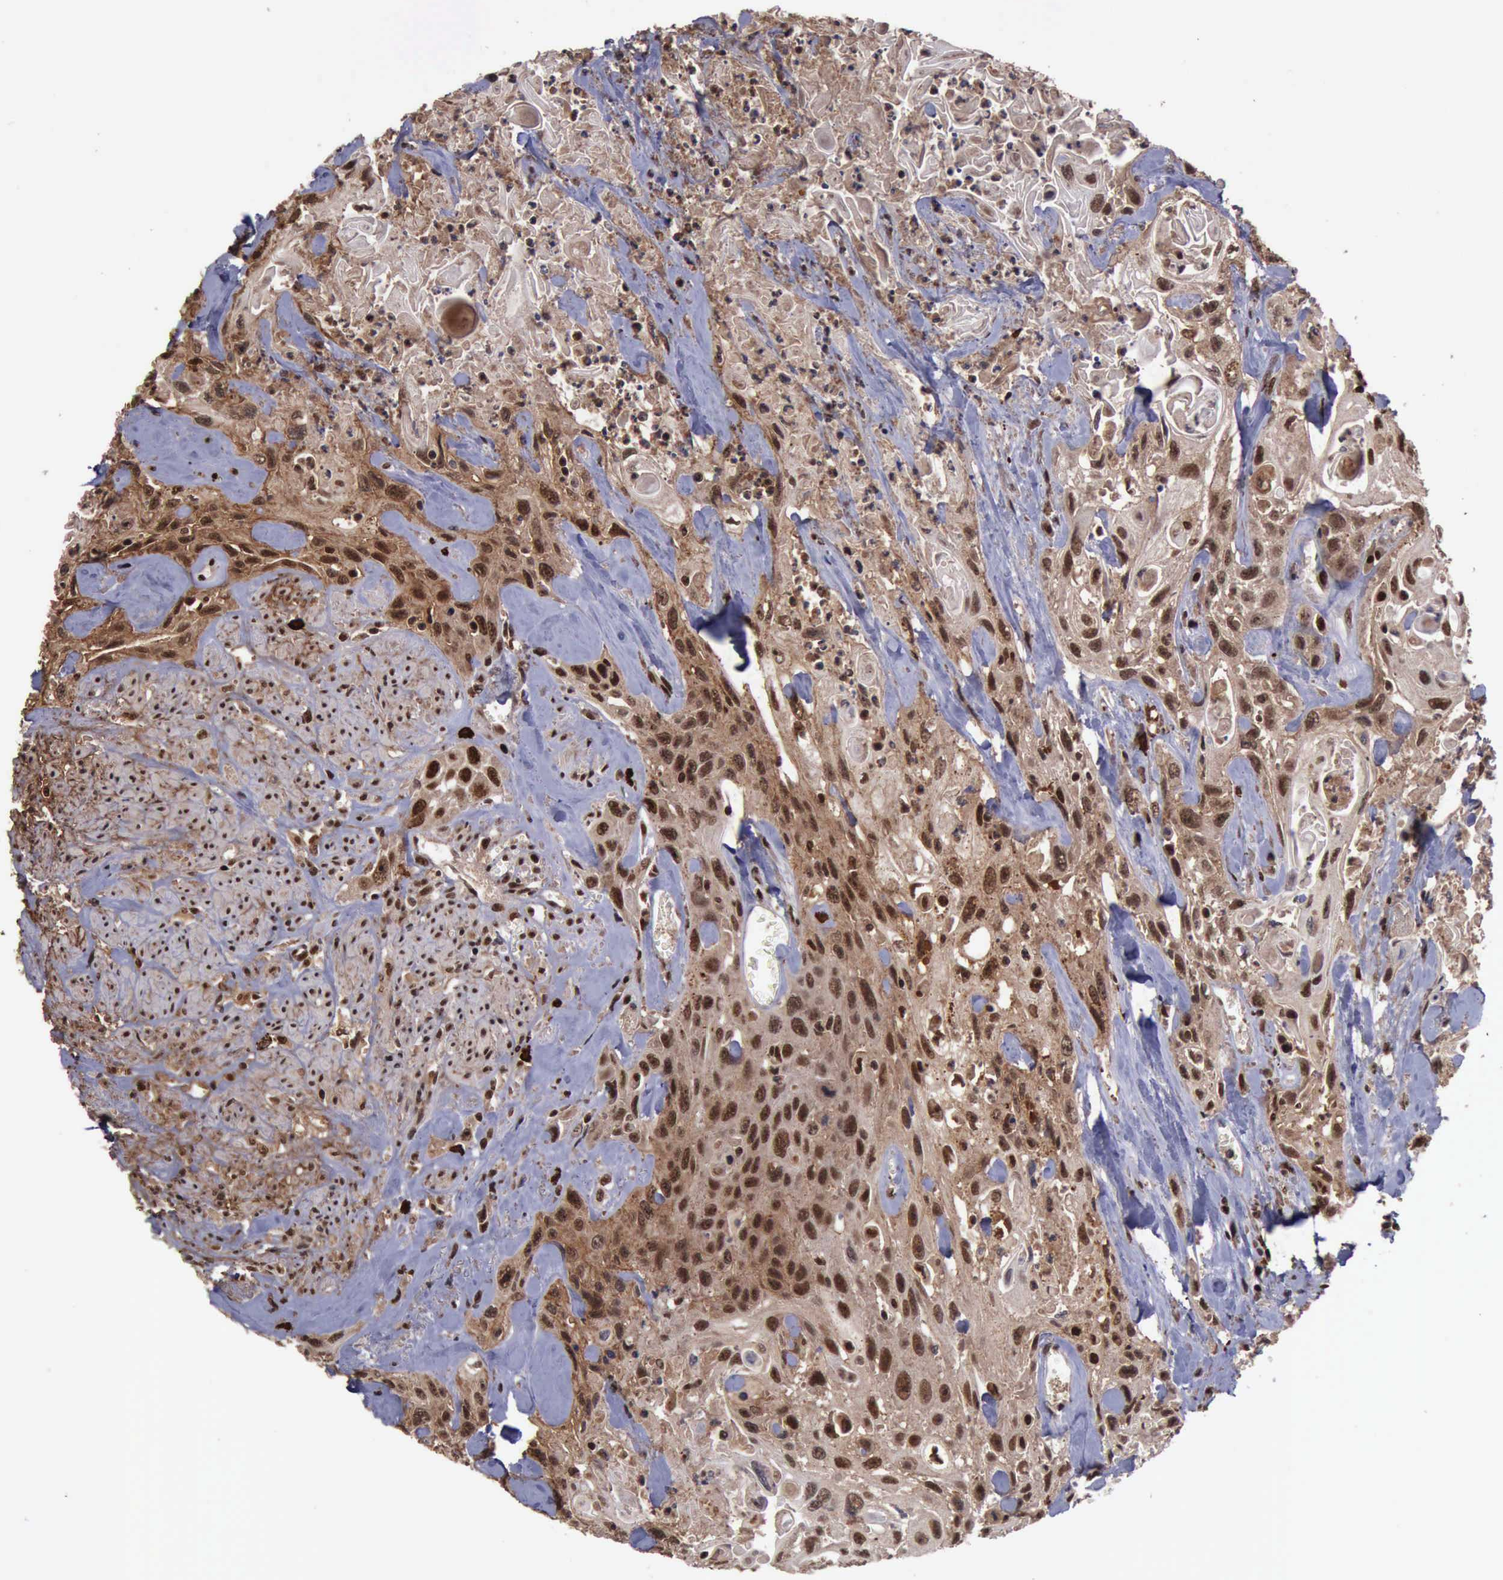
{"staining": {"intensity": "strong", "quantity": ">75%", "location": "cytoplasmic/membranous,nuclear"}, "tissue": "urothelial cancer", "cell_type": "Tumor cells", "image_type": "cancer", "snomed": [{"axis": "morphology", "description": "Urothelial carcinoma, High grade"}, {"axis": "topography", "description": "Urinary bladder"}], "caption": "Urothelial cancer was stained to show a protein in brown. There is high levels of strong cytoplasmic/membranous and nuclear staining in about >75% of tumor cells.", "gene": "TRMT2A", "patient": {"sex": "female", "age": 84}}